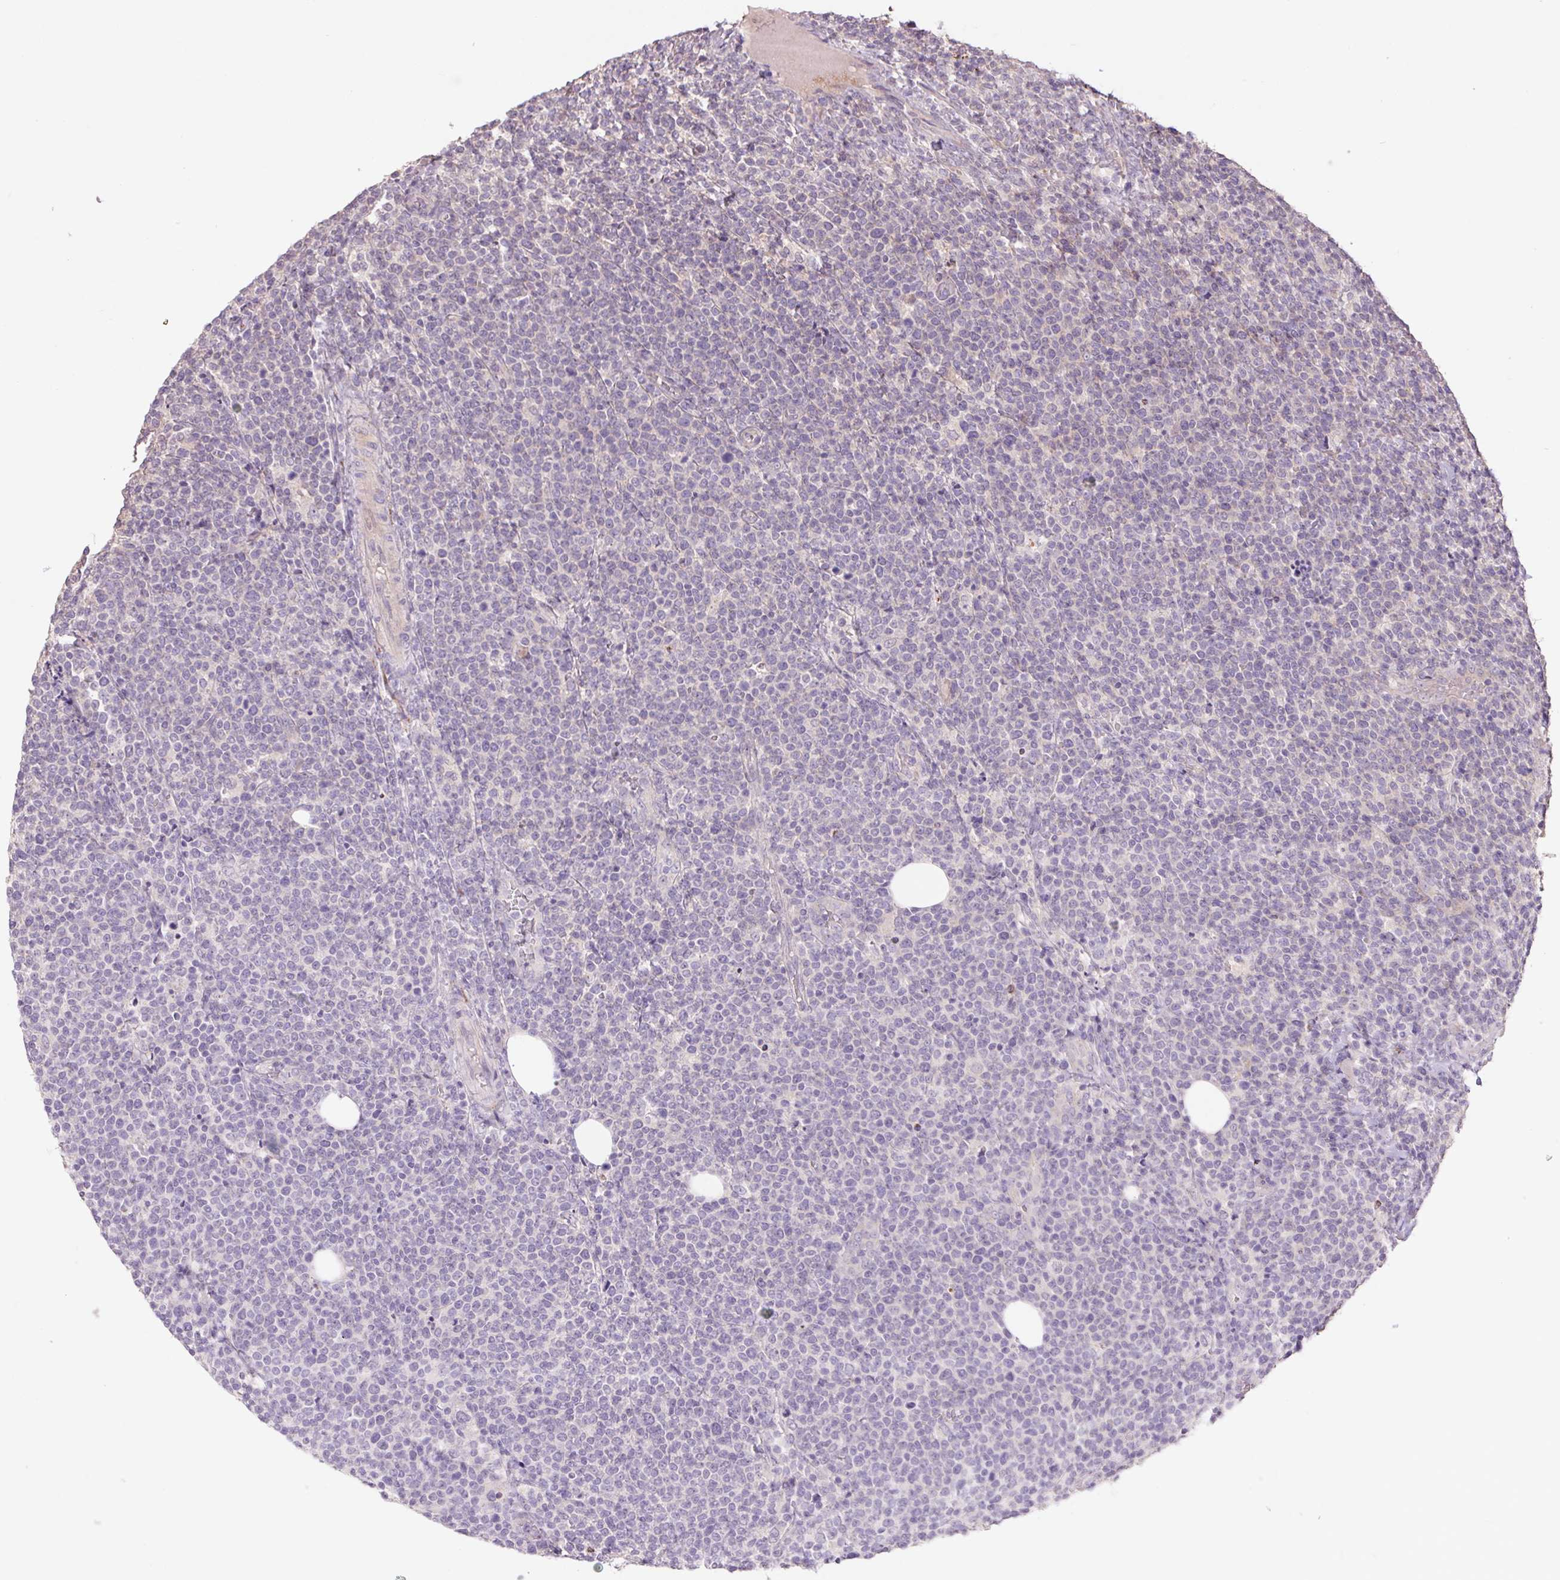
{"staining": {"intensity": "negative", "quantity": "none", "location": "none"}, "tissue": "lymphoma", "cell_type": "Tumor cells", "image_type": "cancer", "snomed": [{"axis": "morphology", "description": "Malignant lymphoma, non-Hodgkin's type, High grade"}, {"axis": "topography", "description": "Lymph node"}], "caption": "This photomicrograph is of high-grade malignant lymphoma, non-Hodgkin's type stained with immunohistochemistry to label a protein in brown with the nuclei are counter-stained blue. There is no expression in tumor cells. (Immunohistochemistry (ihc), brightfield microscopy, high magnification).", "gene": "GRM2", "patient": {"sex": "male", "age": 61}}